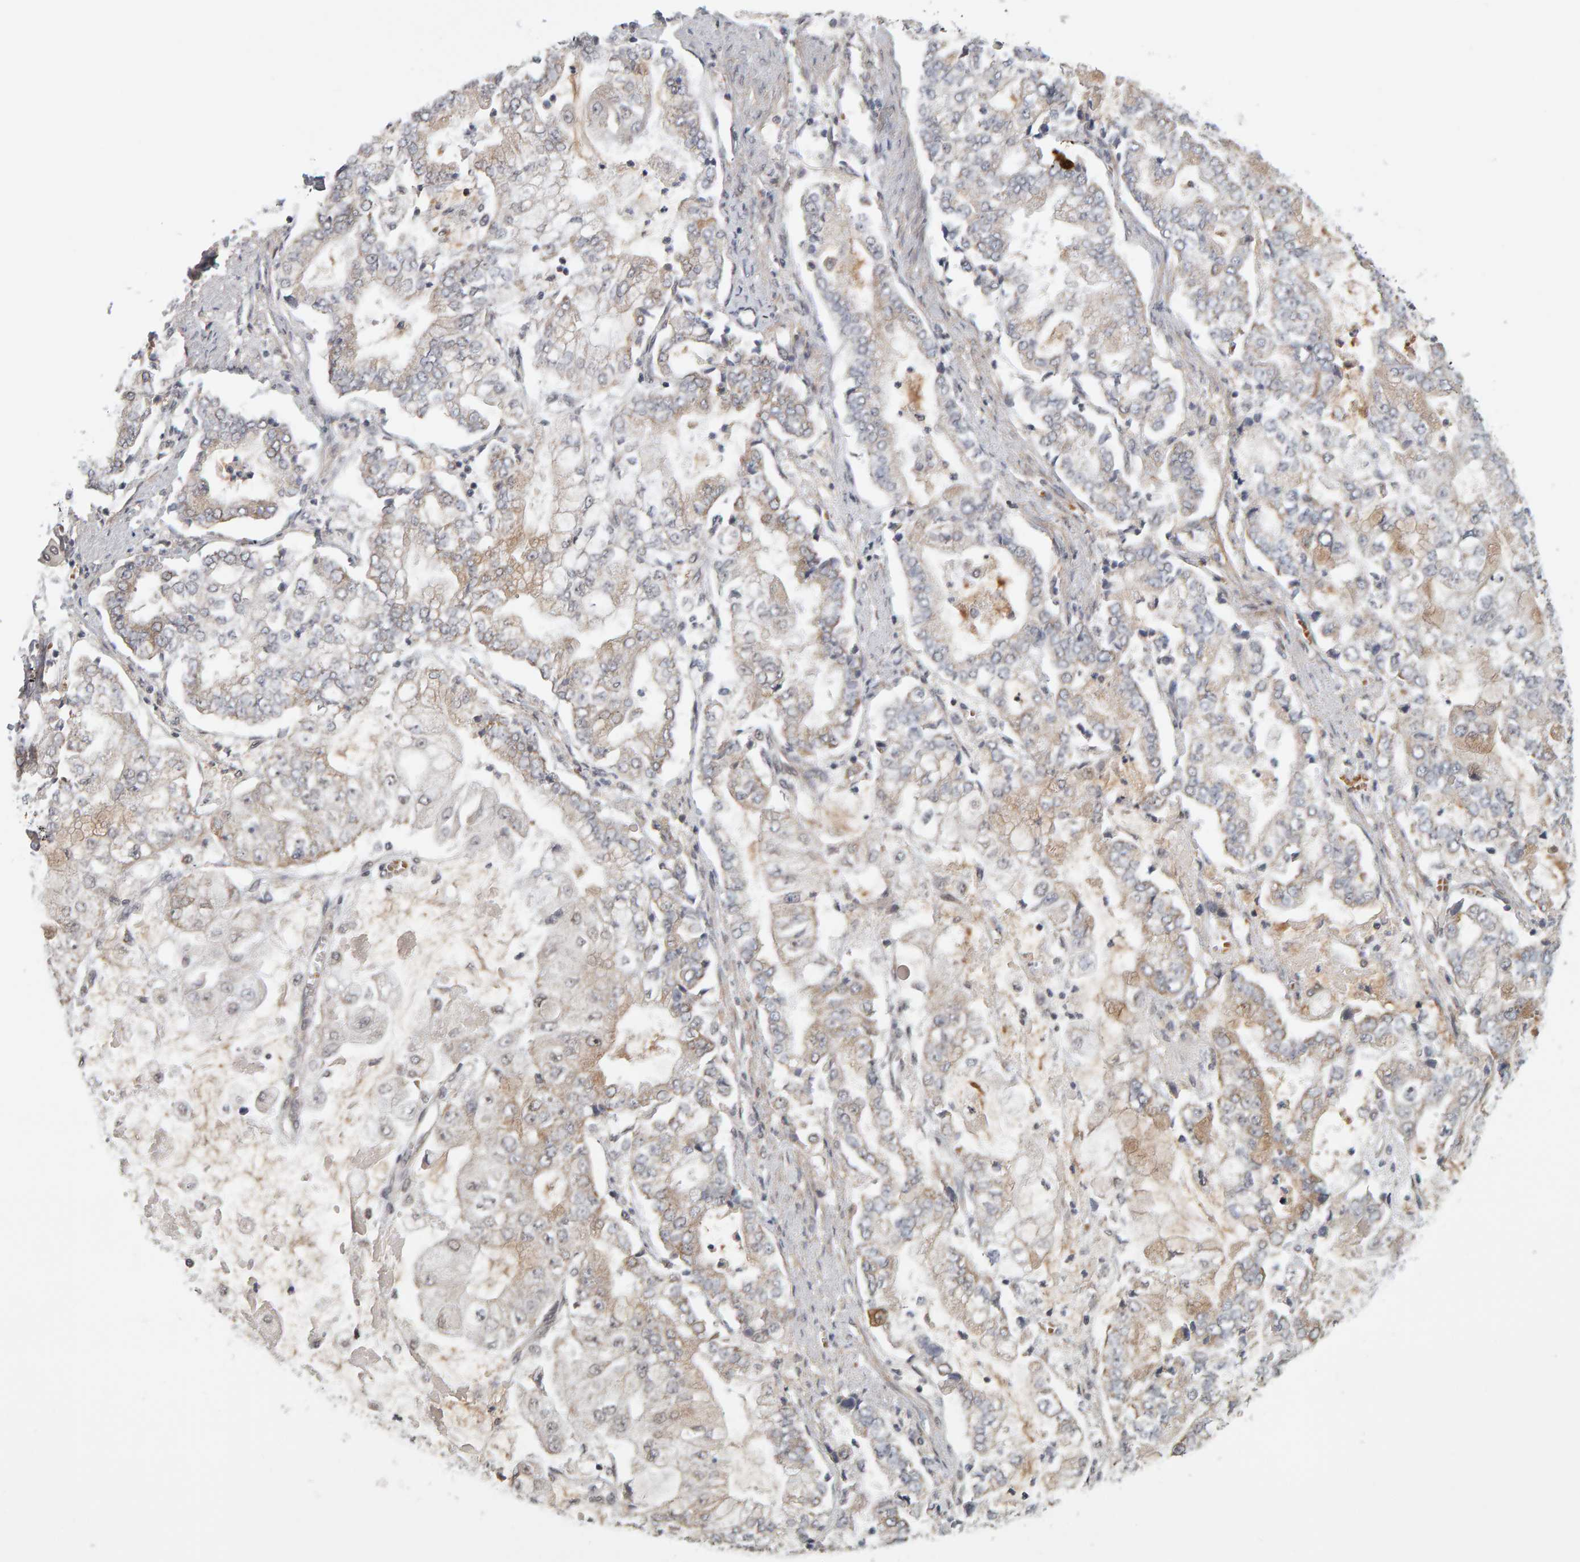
{"staining": {"intensity": "moderate", "quantity": "25%-75%", "location": "cytoplasmic/membranous"}, "tissue": "stomach cancer", "cell_type": "Tumor cells", "image_type": "cancer", "snomed": [{"axis": "morphology", "description": "Adenocarcinoma, NOS"}, {"axis": "topography", "description": "Stomach"}], "caption": "A histopathology image of human stomach cancer (adenocarcinoma) stained for a protein demonstrates moderate cytoplasmic/membranous brown staining in tumor cells. Immunohistochemistry (ihc) stains the protein of interest in brown and the nuclei are stained blue.", "gene": "DAP3", "patient": {"sex": "male", "age": 76}}